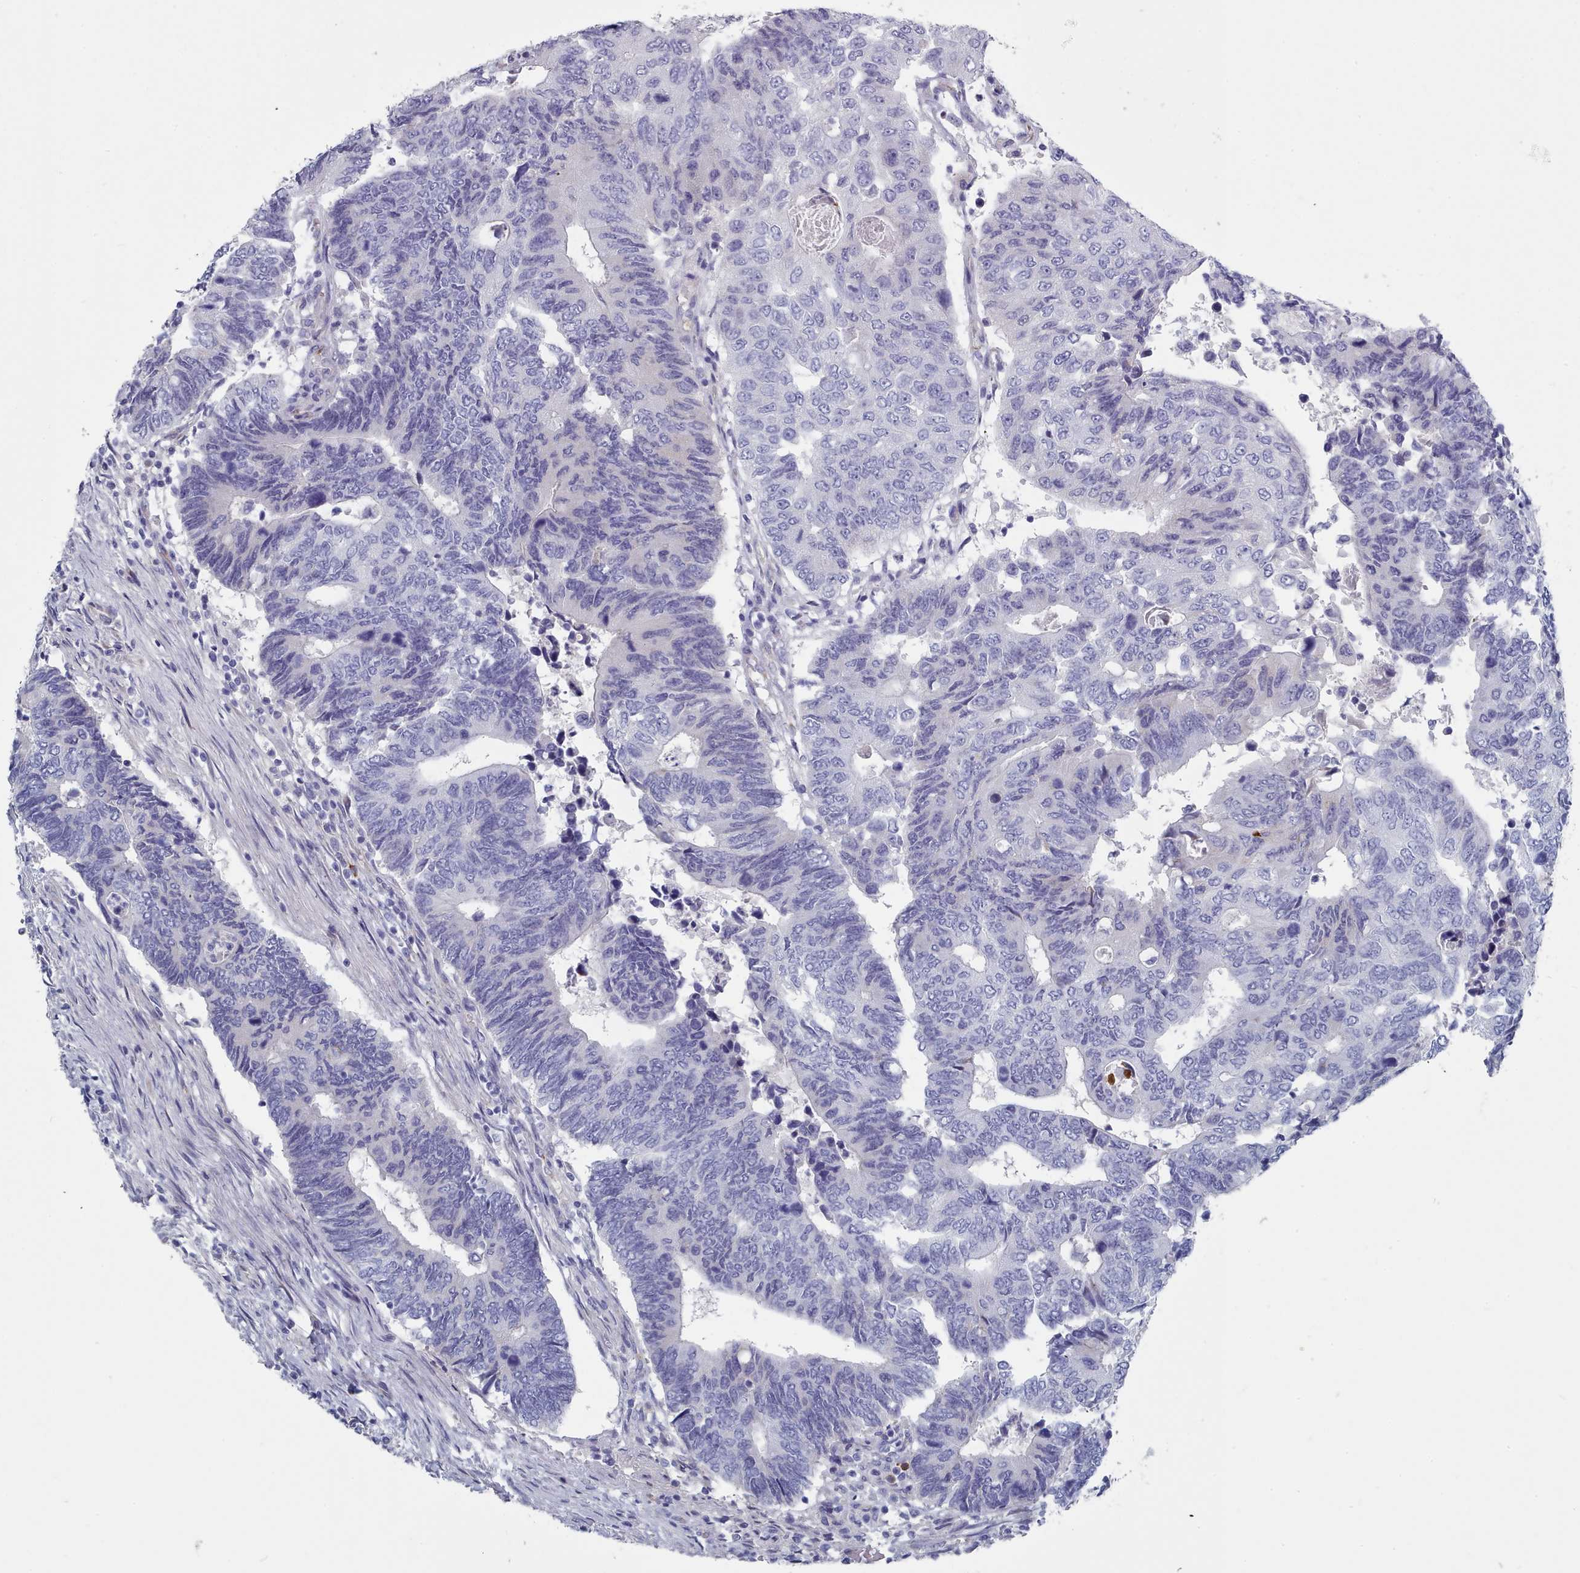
{"staining": {"intensity": "negative", "quantity": "none", "location": "none"}, "tissue": "colorectal cancer", "cell_type": "Tumor cells", "image_type": "cancer", "snomed": [{"axis": "morphology", "description": "Adenocarcinoma, NOS"}, {"axis": "topography", "description": "Colon"}], "caption": "Immunohistochemistry (IHC) photomicrograph of human adenocarcinoma (colorectal) stained for a protein (brown), which displays no expression in tumor cells. Brightfield microscopy of IHC stained with DAB (3,3'-diaminobenzidine) (brown) and hematoxylin (blue), captured at high magnification.", "gene": "PDE4C", "patient": {"sex": "male", "age": 87}}